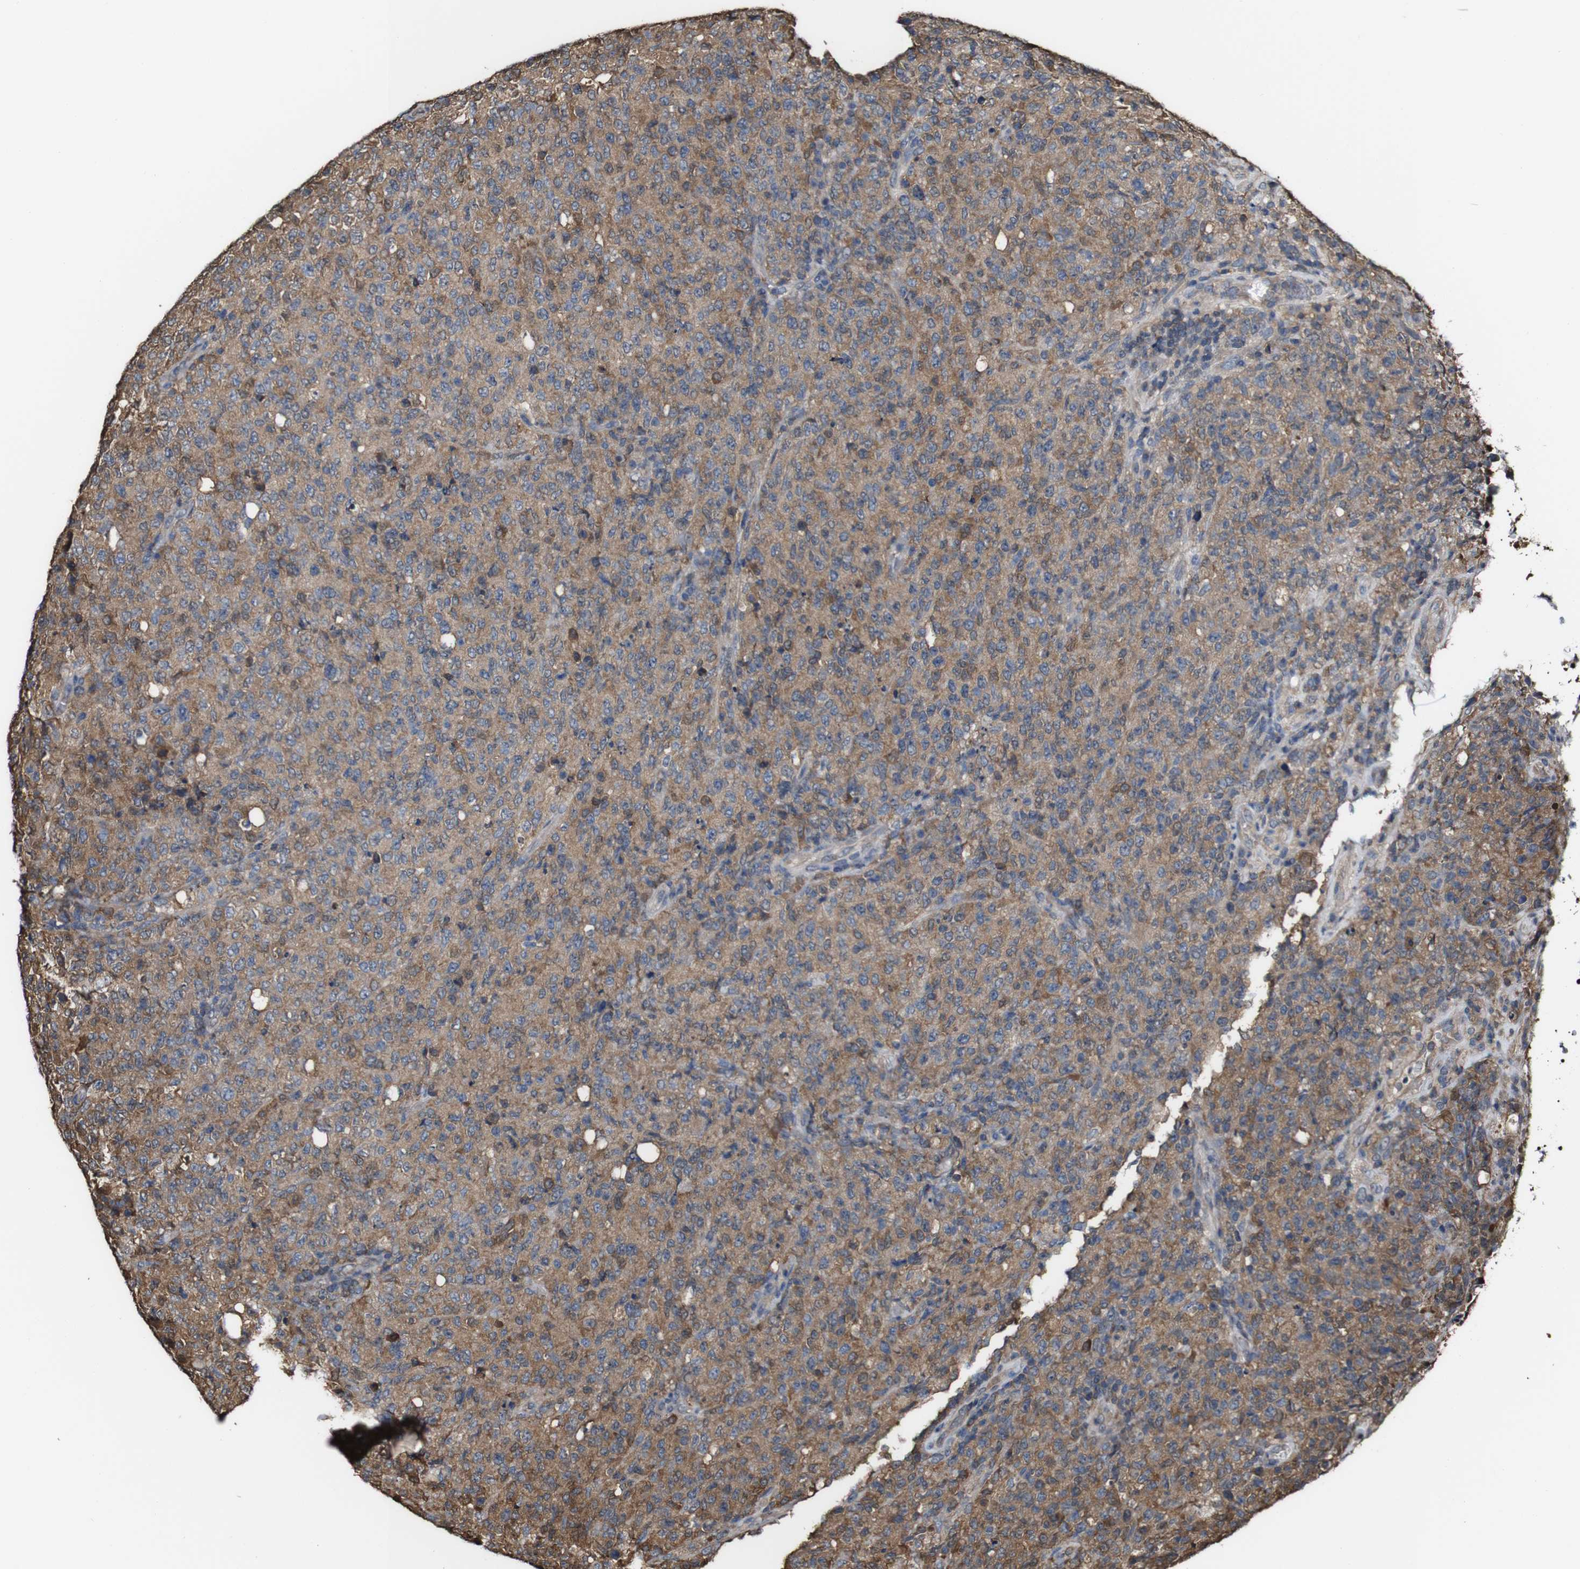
{"staining": {"intensity": "moderate", "quantity": ">75%", "location": "cytoplasmic/membranous"}, "tissue": "lymphoma", "cell_type": "Tumor cells", "image_type": "cancer", "snomed": [{"axis": "morphology", "description": "Malignant lymphoma, non-Hodgkin's type, High grade"}, {"axis": "topography", "description": "Tonsil"}], "caption": "Malignant lymphoma, non-Hodgkin's type (high-grade) stained with a protein marker shows moderate staining in tumor cells.", "gene": "PTPRR", "patient": {"sex": "female", "age": 36}}